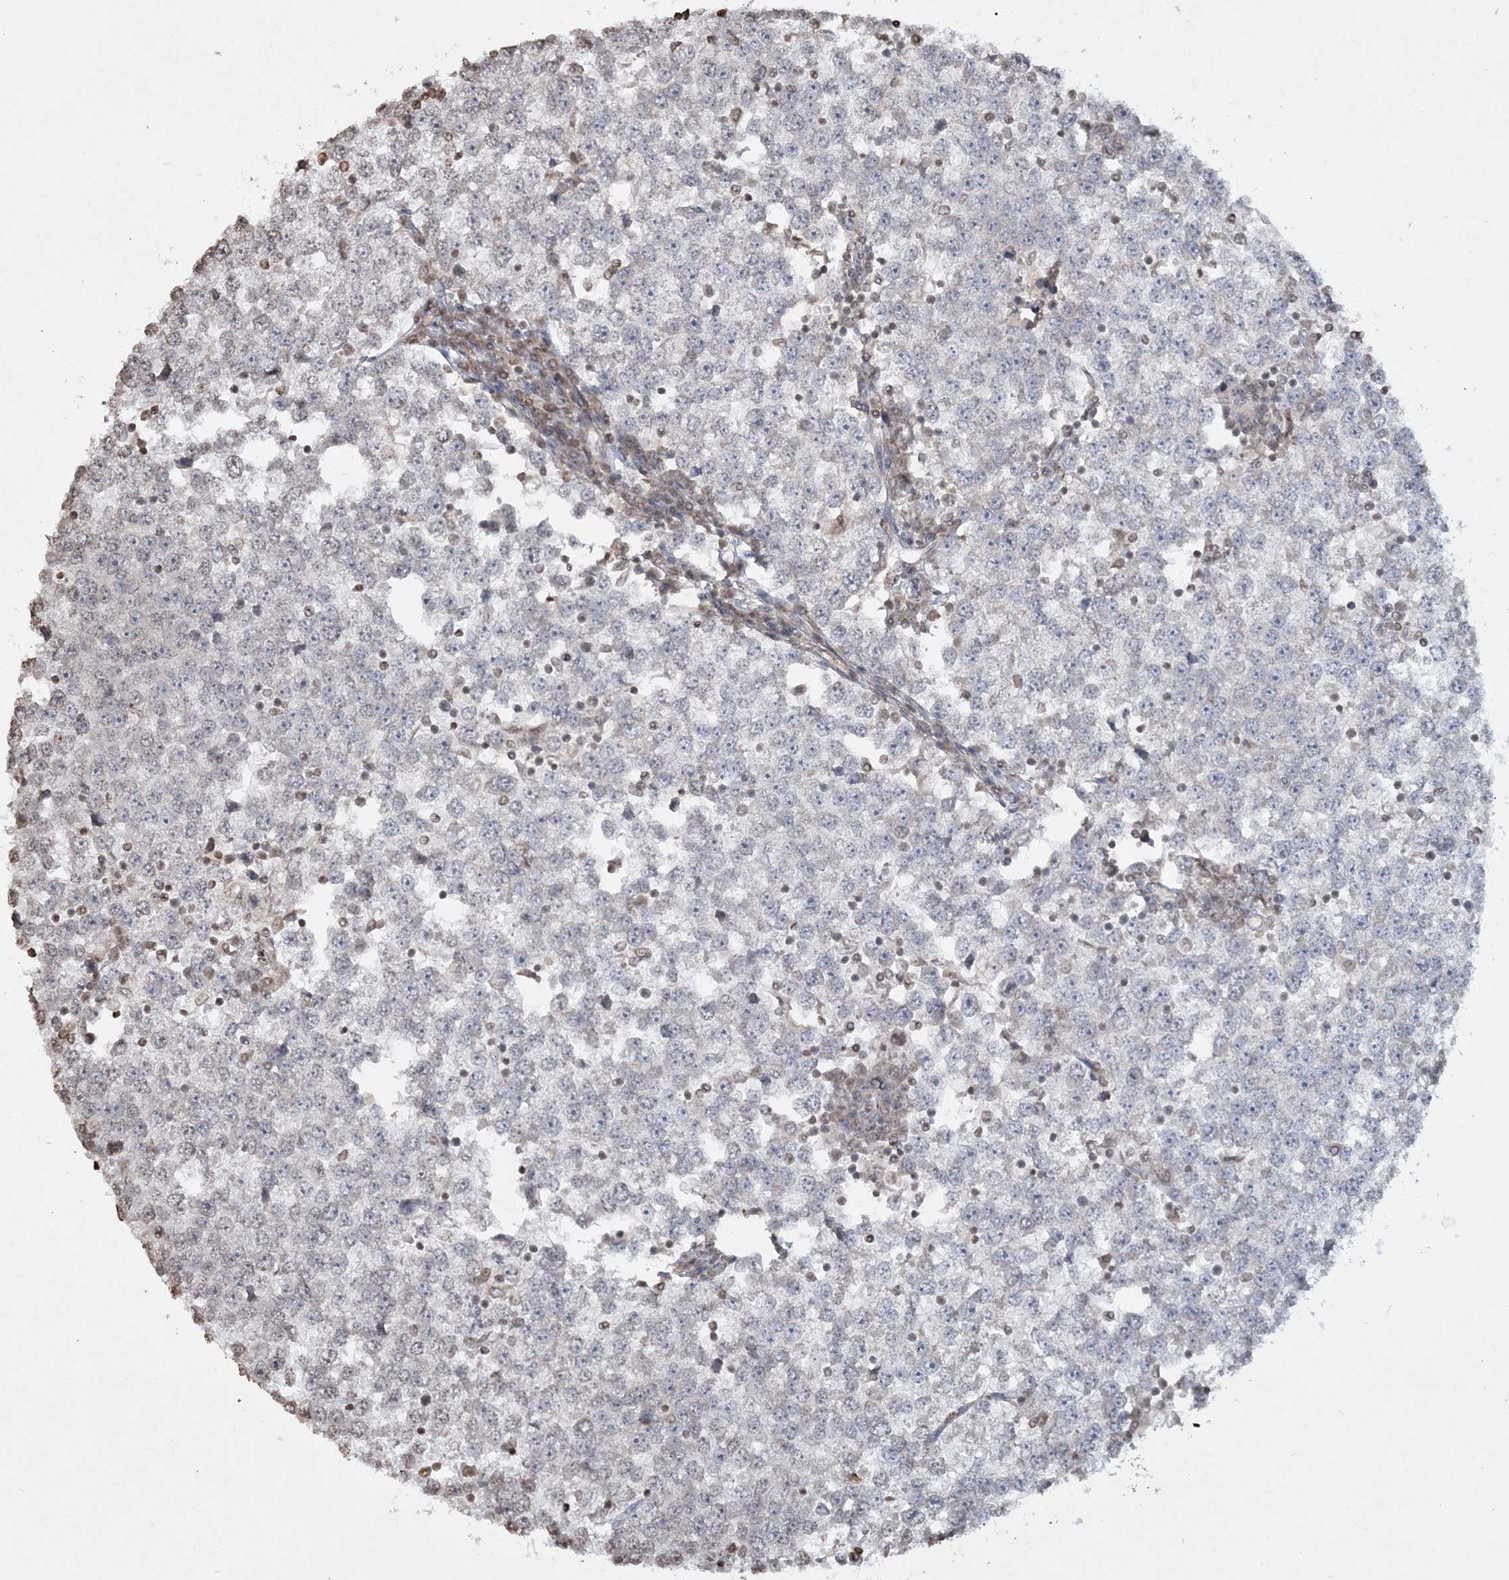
{"staining": {"intensity": "negative", "quantity": "none", "location": "none"}, "tissue": "testis cancer", "cell_type": "Tumor cells", "image_type": "cancer", "snomed": [{"axis": "morphology", "description": "Seminoma, NOS"}, {"axis": "topography", "description": "Testis"}], "caption": "Histopathology image shows no significant protein expression in tumor cells of testis seminoma.", "gene": "TTC7A", "patient": {"sex": "male", "age": 65}}